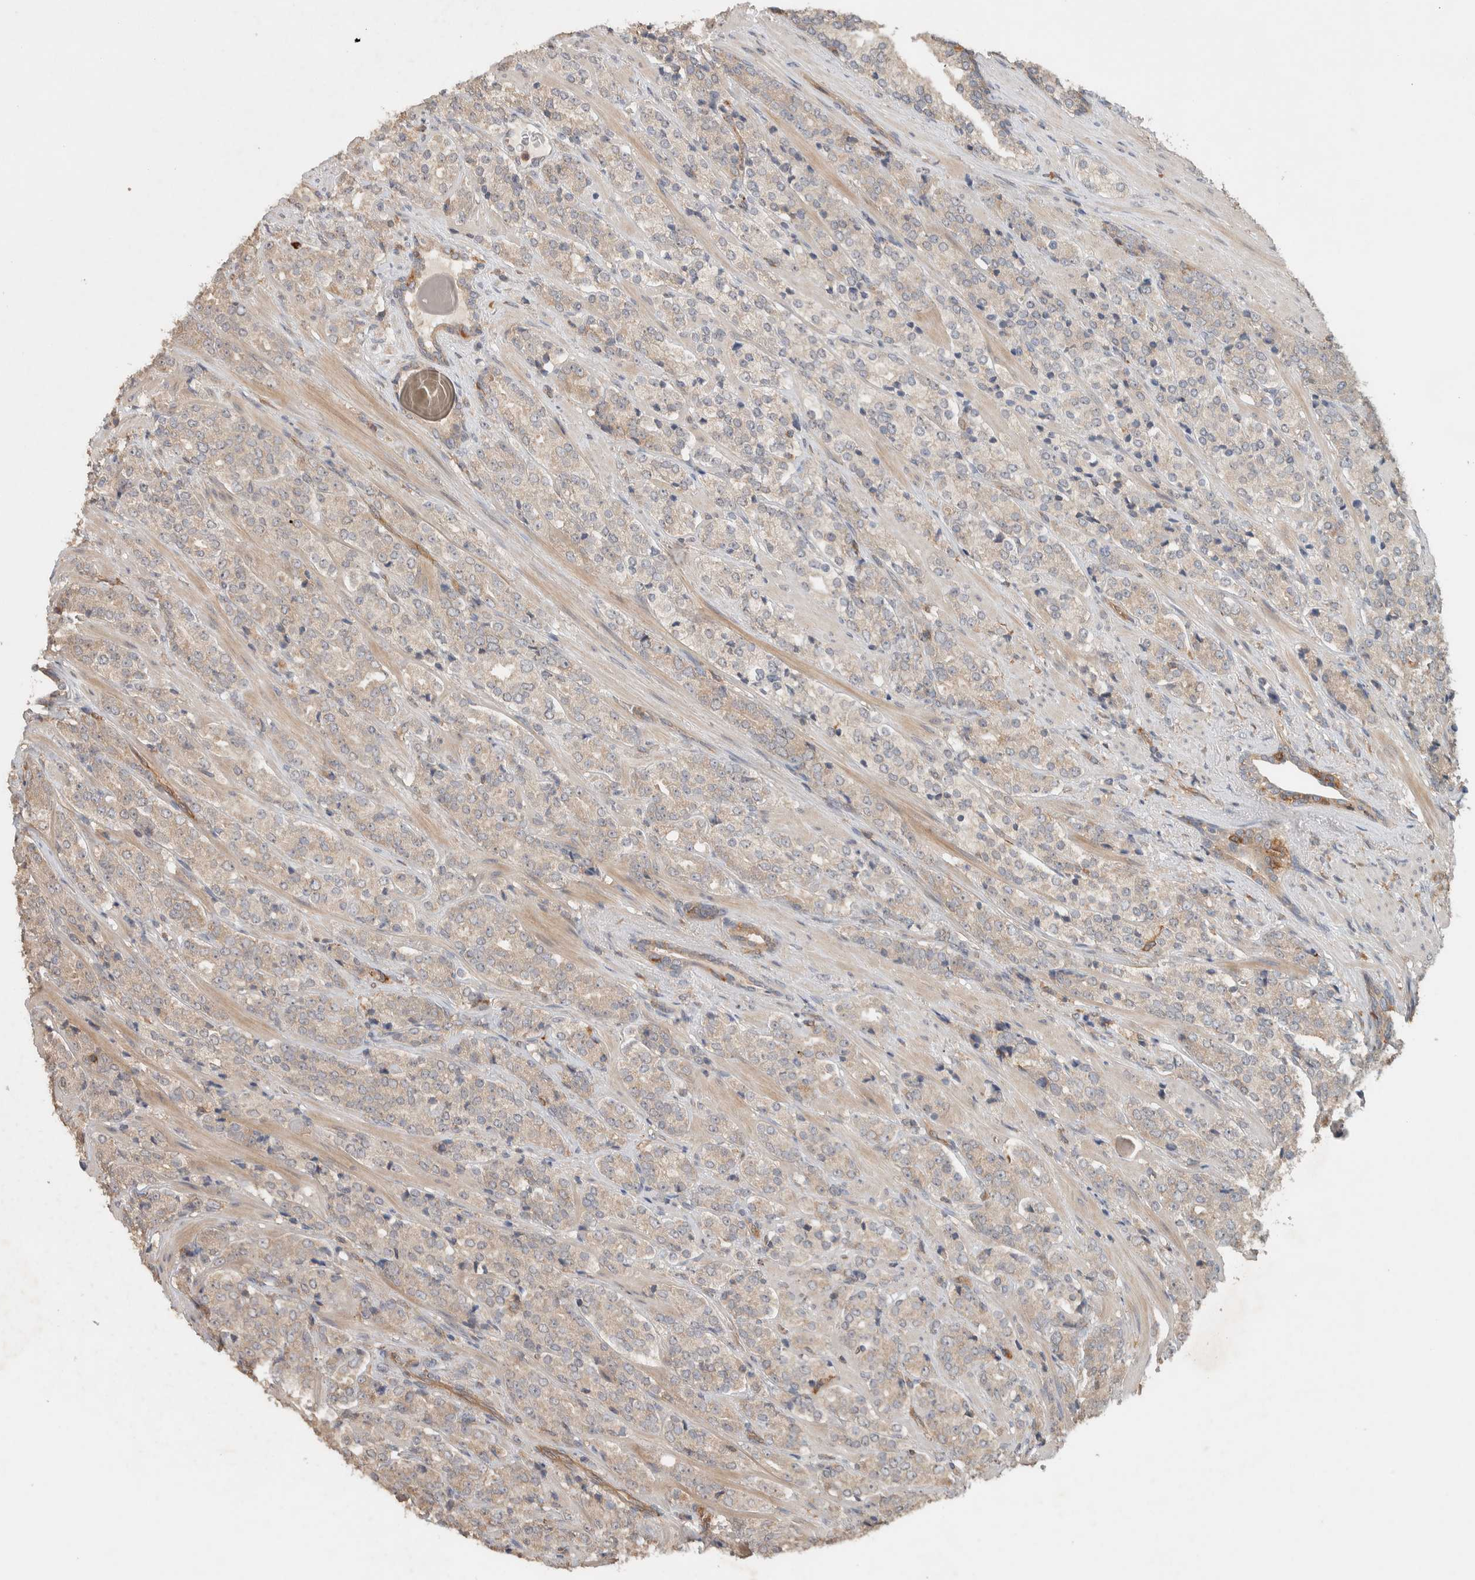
{"staining": {"intensity": "weak", "quantity": "<25%", "location": "cytoplasmic/membranous"}, "tissue": "prostate cancer", "cell_type": "Tumor cells", "image_type": "cancer", "snomed": [{"axis": "morphology", "description": "Adenocarcinoma, High grade"}, {"axis": "topography", "description": "Prostate"}], "caption": "An IHC micrograph of prostate high-grade adenocarcinoma is shown. There is no staining in tumor cells of prostate high-grade adenocarcinoma.", "gene": "DEPTOR", "patient": {"sex": "male", "age": 71}}